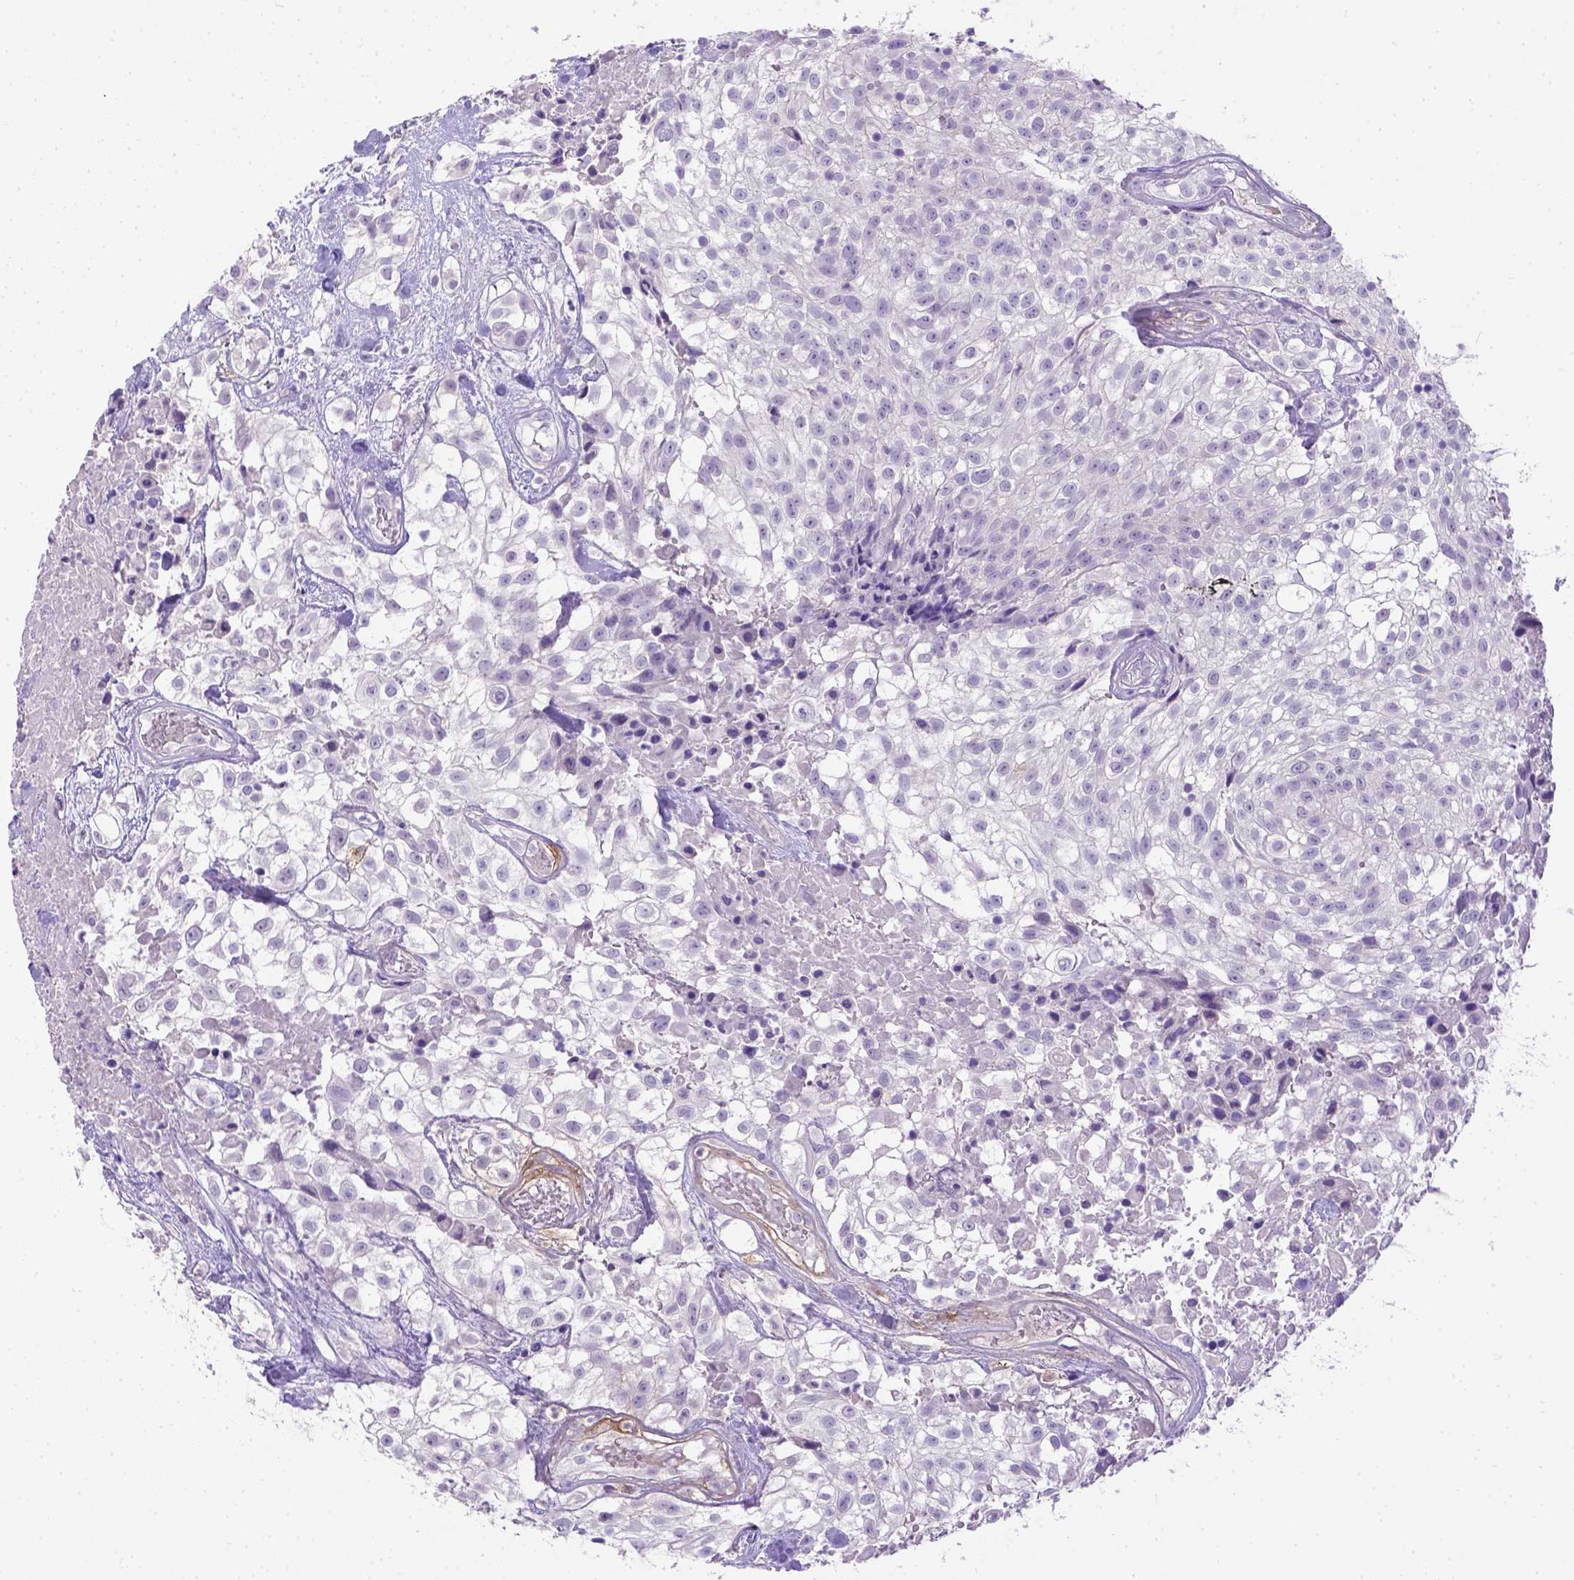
{"staining": {"intensity": "negative", "quantity": "none", "location": "none"}, "tissue": "urothelial cancer", "cell_type": "Tumor cells", "image_type": "cancer", "snomed": [{"axis": "morphology", "description": "Urothelial carcinoma, High grade"}, {"axis": "topography", "description": "Urinary bladder"}], "caption": "IHC of human urothelial cancer reveals no positivity in tumor cells.", "gene": "B3GAT1", "patient": {"sex": "male", "age": 56}}